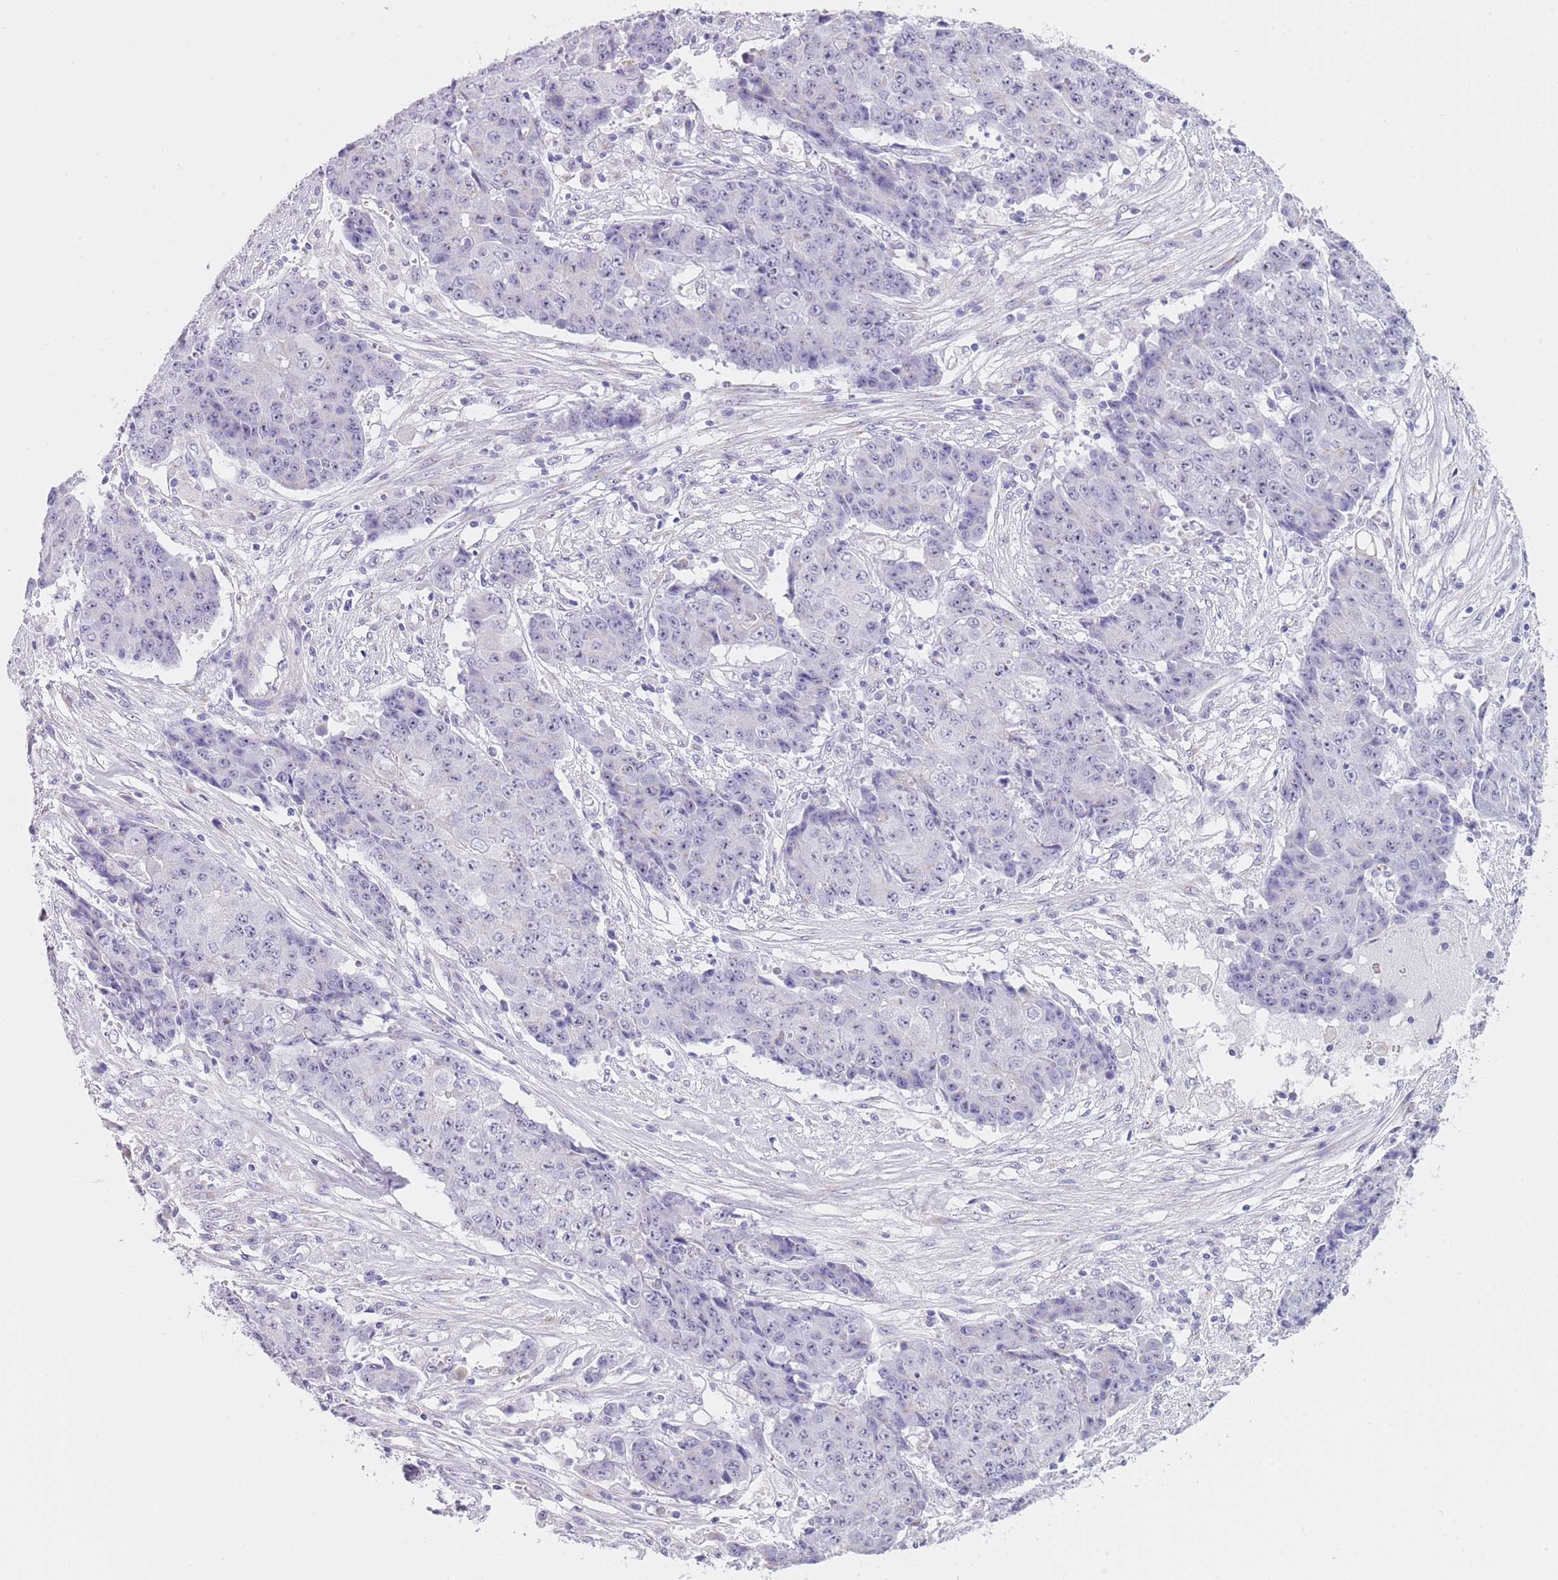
{"staining": {"intensity": "negative", "quantity": "none", "location": "none"}, "tissue": "ovarian cancer", "cell_type": "Tumor cells", "image_type": "cancer", "snomed": [{"axis": "morphology", "description": "Carcinoma, endometroid"}, {"axis": "topography", "description": "Ovary"}], "caption": "High magnification brightfield microscopy of ovarian cancer (endometroid carcinoma) stained with DAB (3,3'-diaminobenzidine) (brown) and counterstained with hematoxylin (blue): tumor cells show no significant staining. (Brightfield microscopy of DAB (3,3'-diaminobenzidine) IHC at high magnification).", "gene": "NBPF6", "patient": {"sex": "female", "age": 42}}